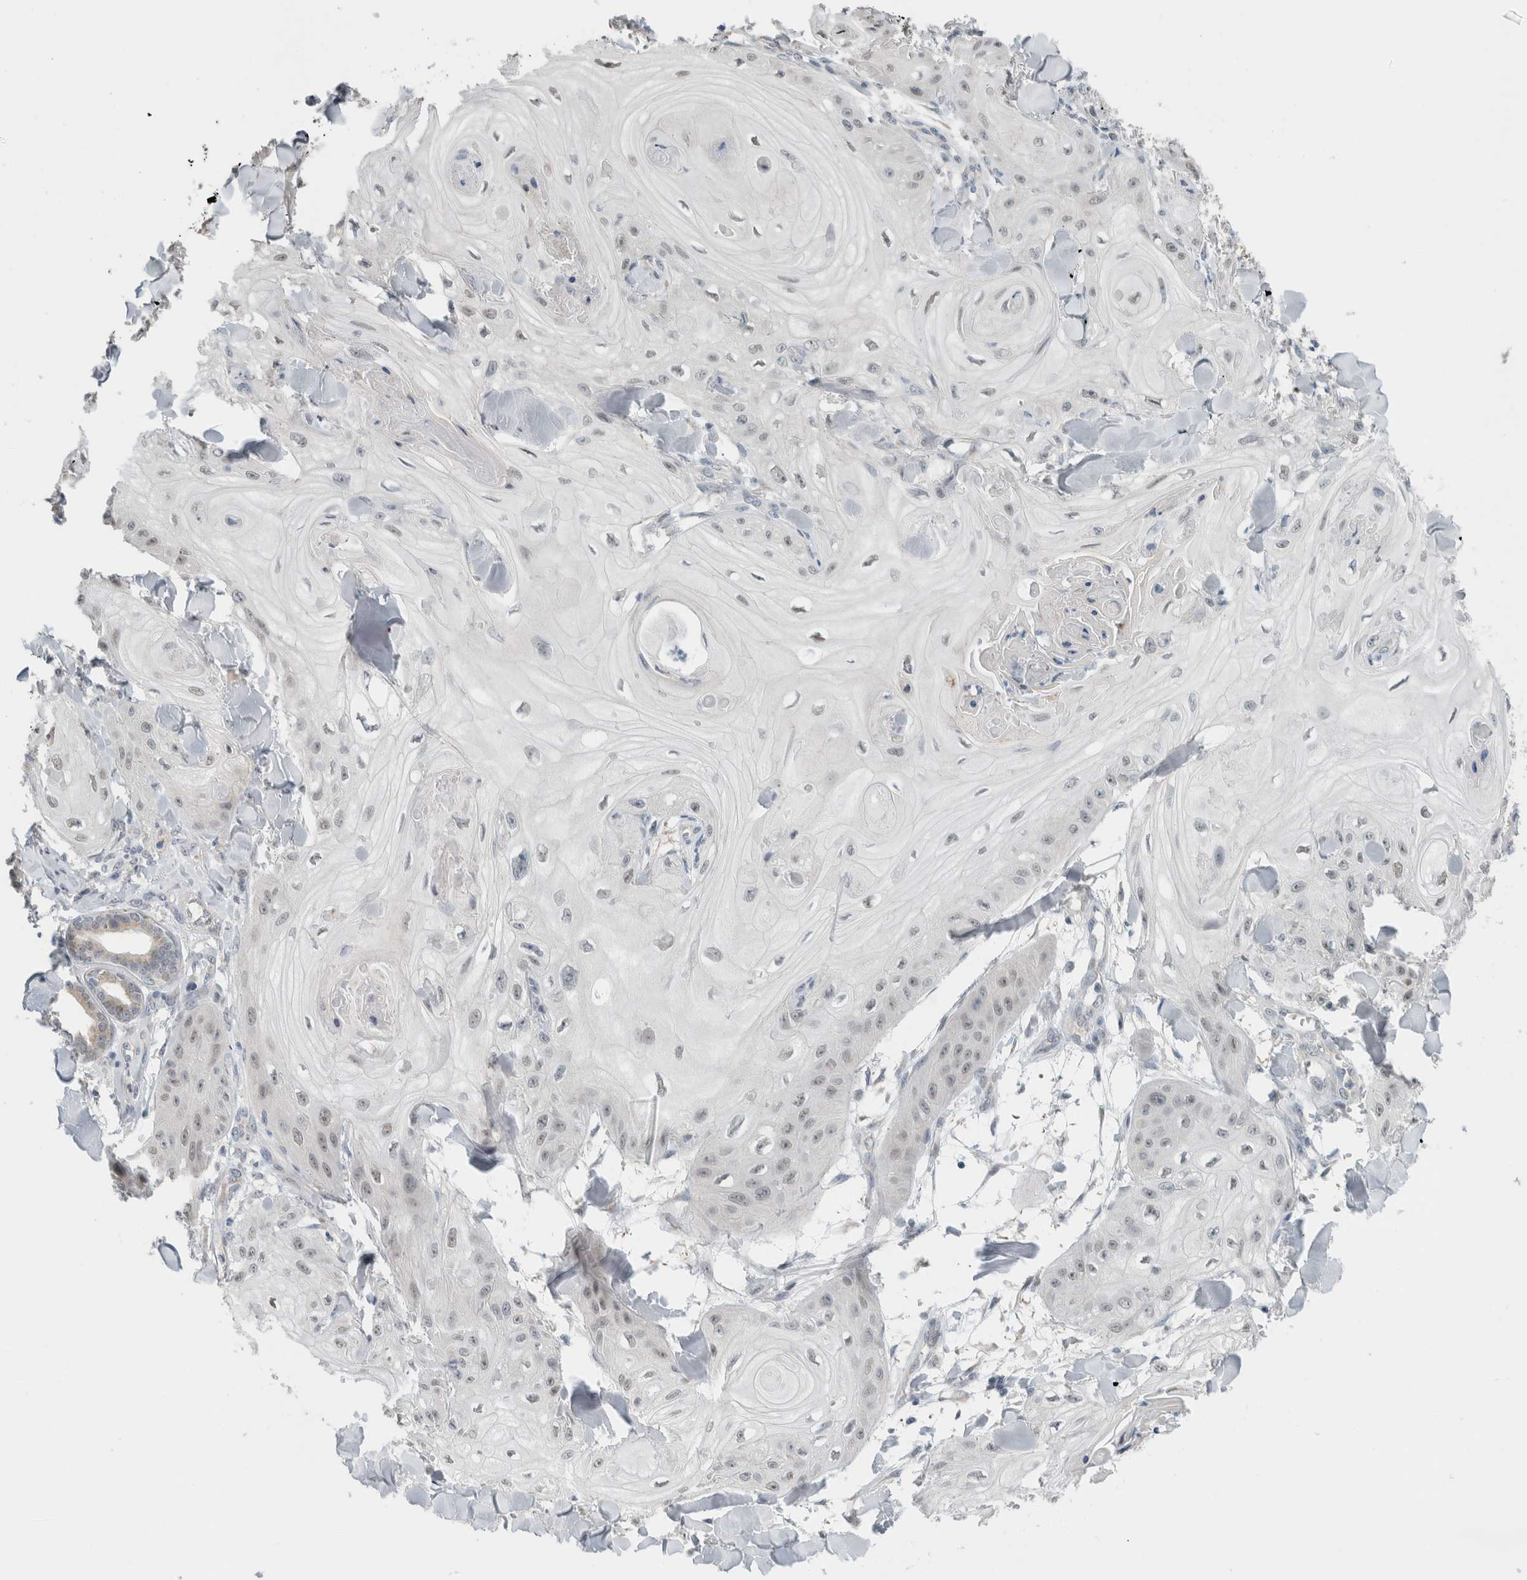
{"staining": {"intensity": "negative", "quantity": "none", "location": "none"}, "tissue": "skin cancer", "cell_type": "Tumor cells", "image_type": "cancer", "snomed": [{"axis": "morphology", "description": "Squamous cell carcinoma, NOS"}, {"axis": "topography", "description": "Skin"}], "caption": "DAB immunohistochemical staining of skin squamous cell carcinoma shows no significant expression in tumor cells.", "gene": "CRAT", "patient": {"sex": "male", "age": 74}}